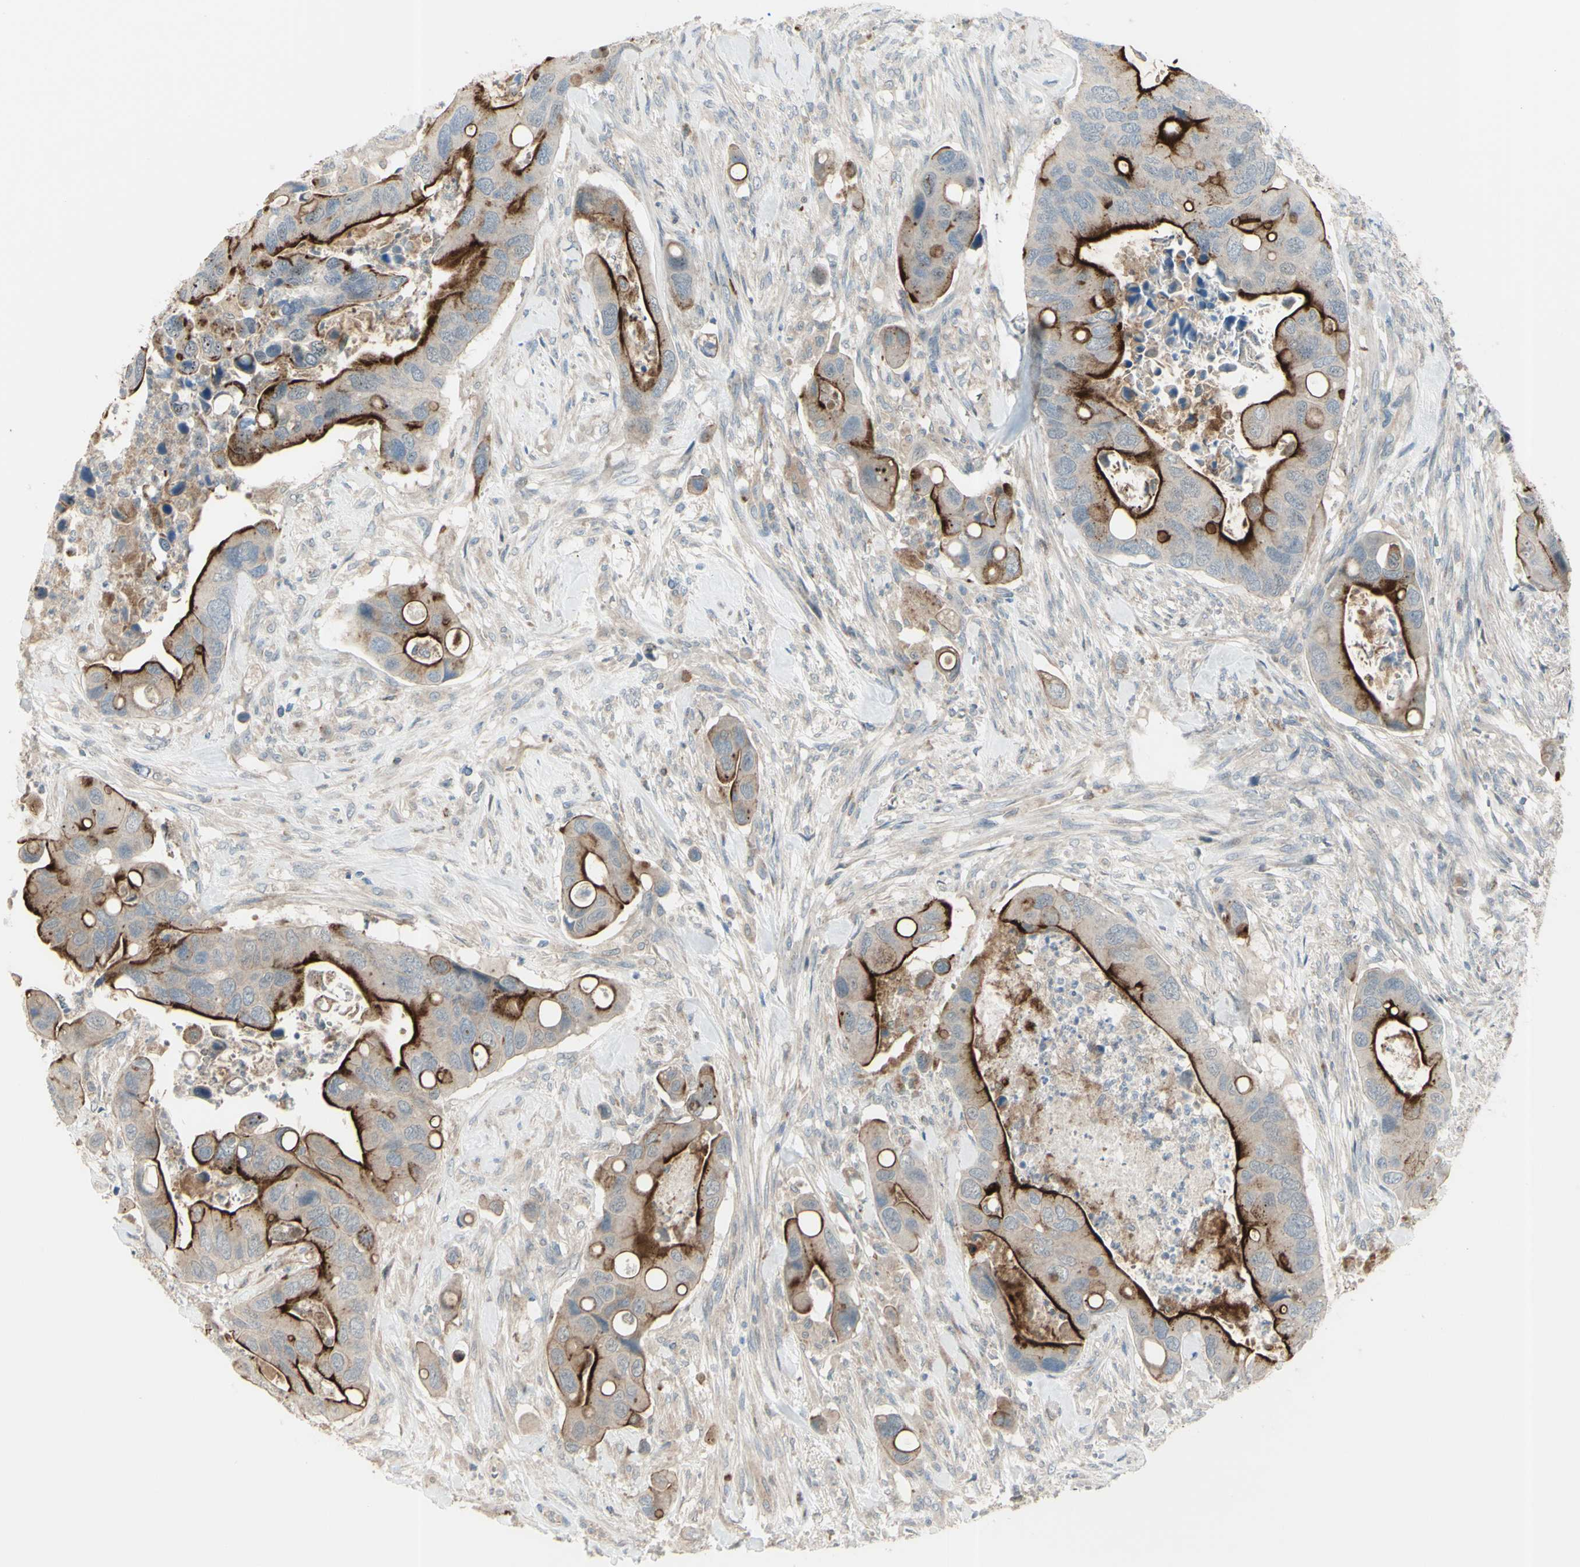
{"staining": {"intensity": "strong", "quantity": "<25%", "location": "cytoplasmic/membranous"}, "tissue": "colorectal cancer", "cell_type": "Tumor cells", "image_type": "cancer", "snomed": [{"axis": "morphology", "description": "Adenocarcinoma, NOS"}, {"axis": "topography", "description": "Rectum"}], "caption": "Immunohistochemical staining of human colorectal adenocarcinoma displays medium levels of strong cytoplasmic/membranous protein staining in about <25% of tumor cells.", "gene": "LMTK2", "patient": {"sex": "female", "age": 57}}